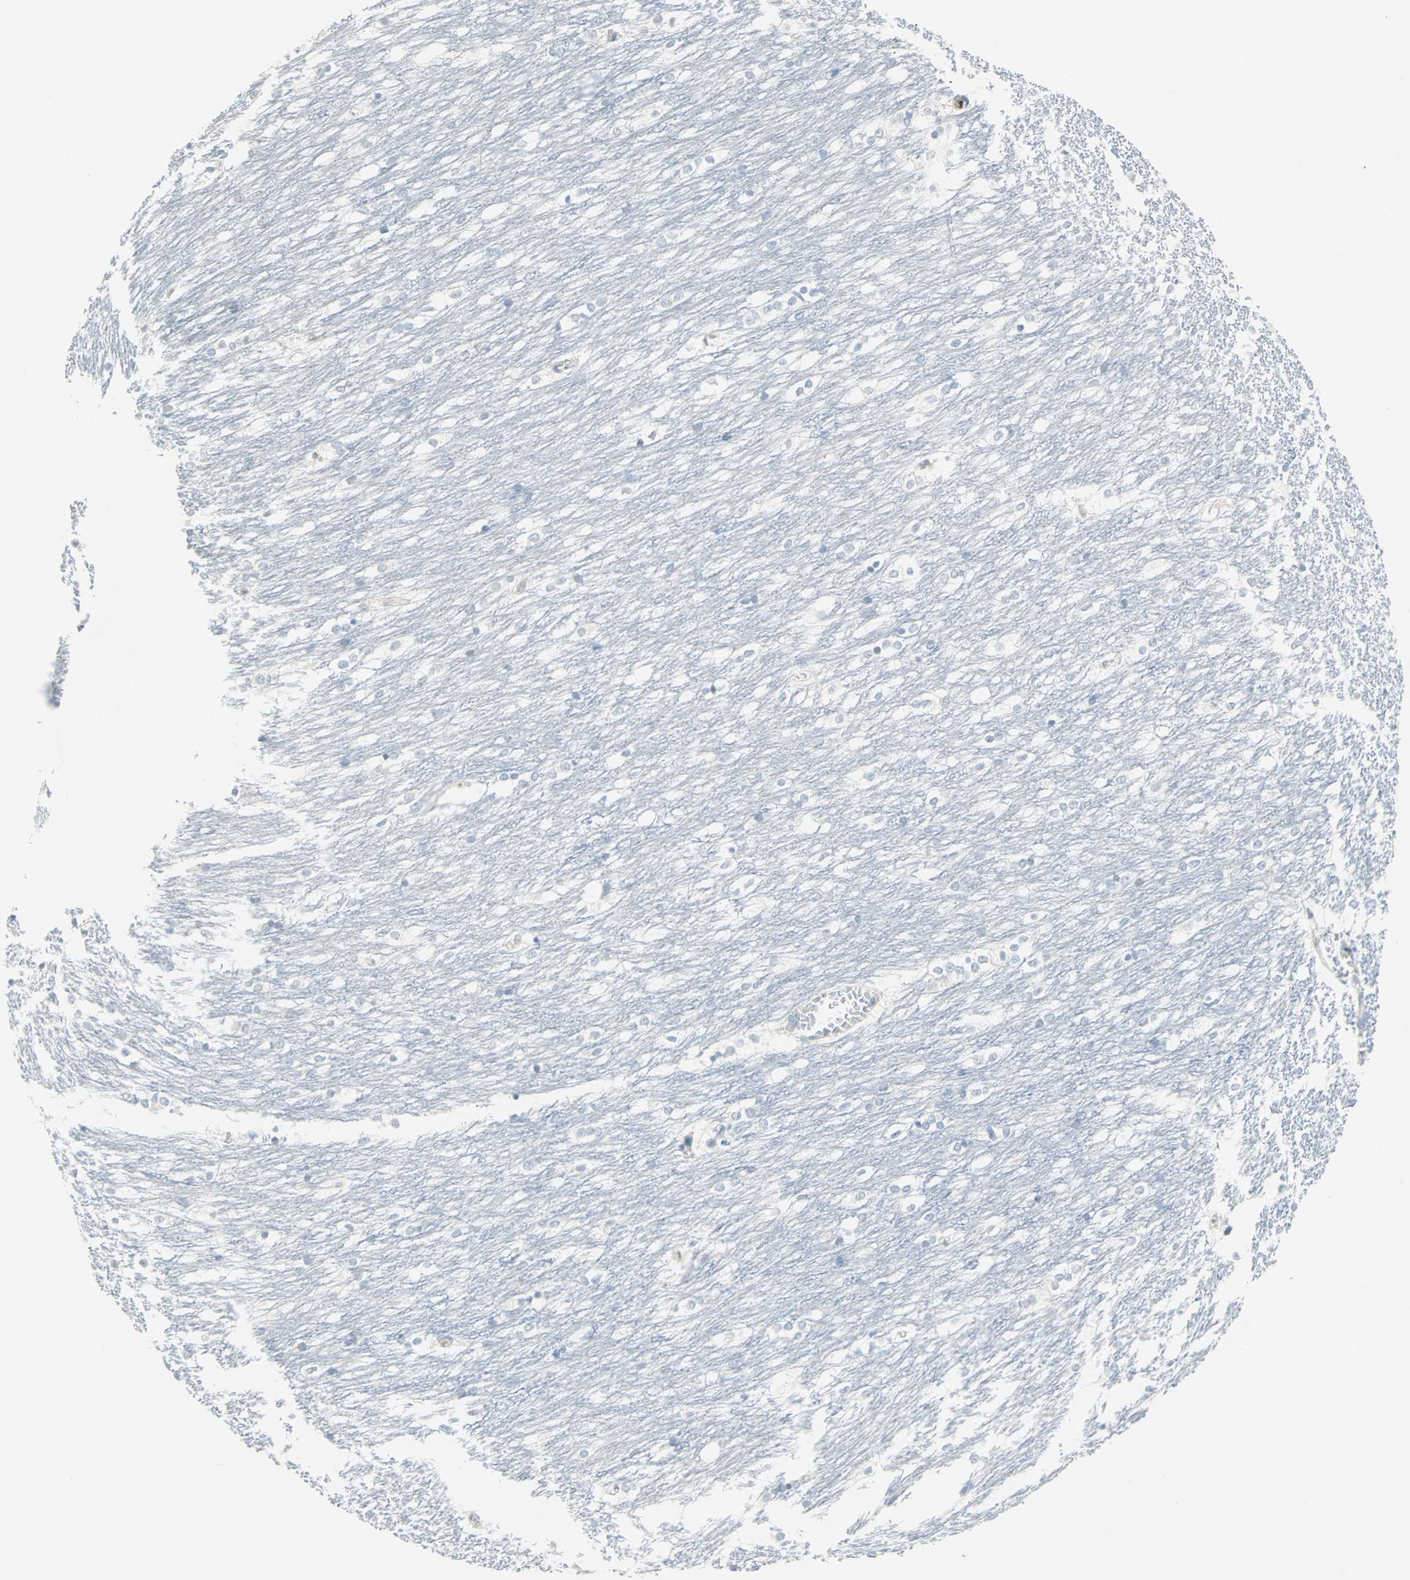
{"staining": {"intensity": "negative", "quantity": "none", "location": "none"}, "tissue": "caudate", "cell_type": "Glial cells", "image_type": "normal", "snomed": [{"axis": "morphology", "description": "Normal tissue, NOS"}, {"axis": "topography", "description": "Lateral ventricle wall"}], "caption": "Immunohistochemistry (IHC) of benign human caudate exhibits no staining in glial cells.", "gene": "MLLT10", "patient": {"sex": "female", "age": 19}}